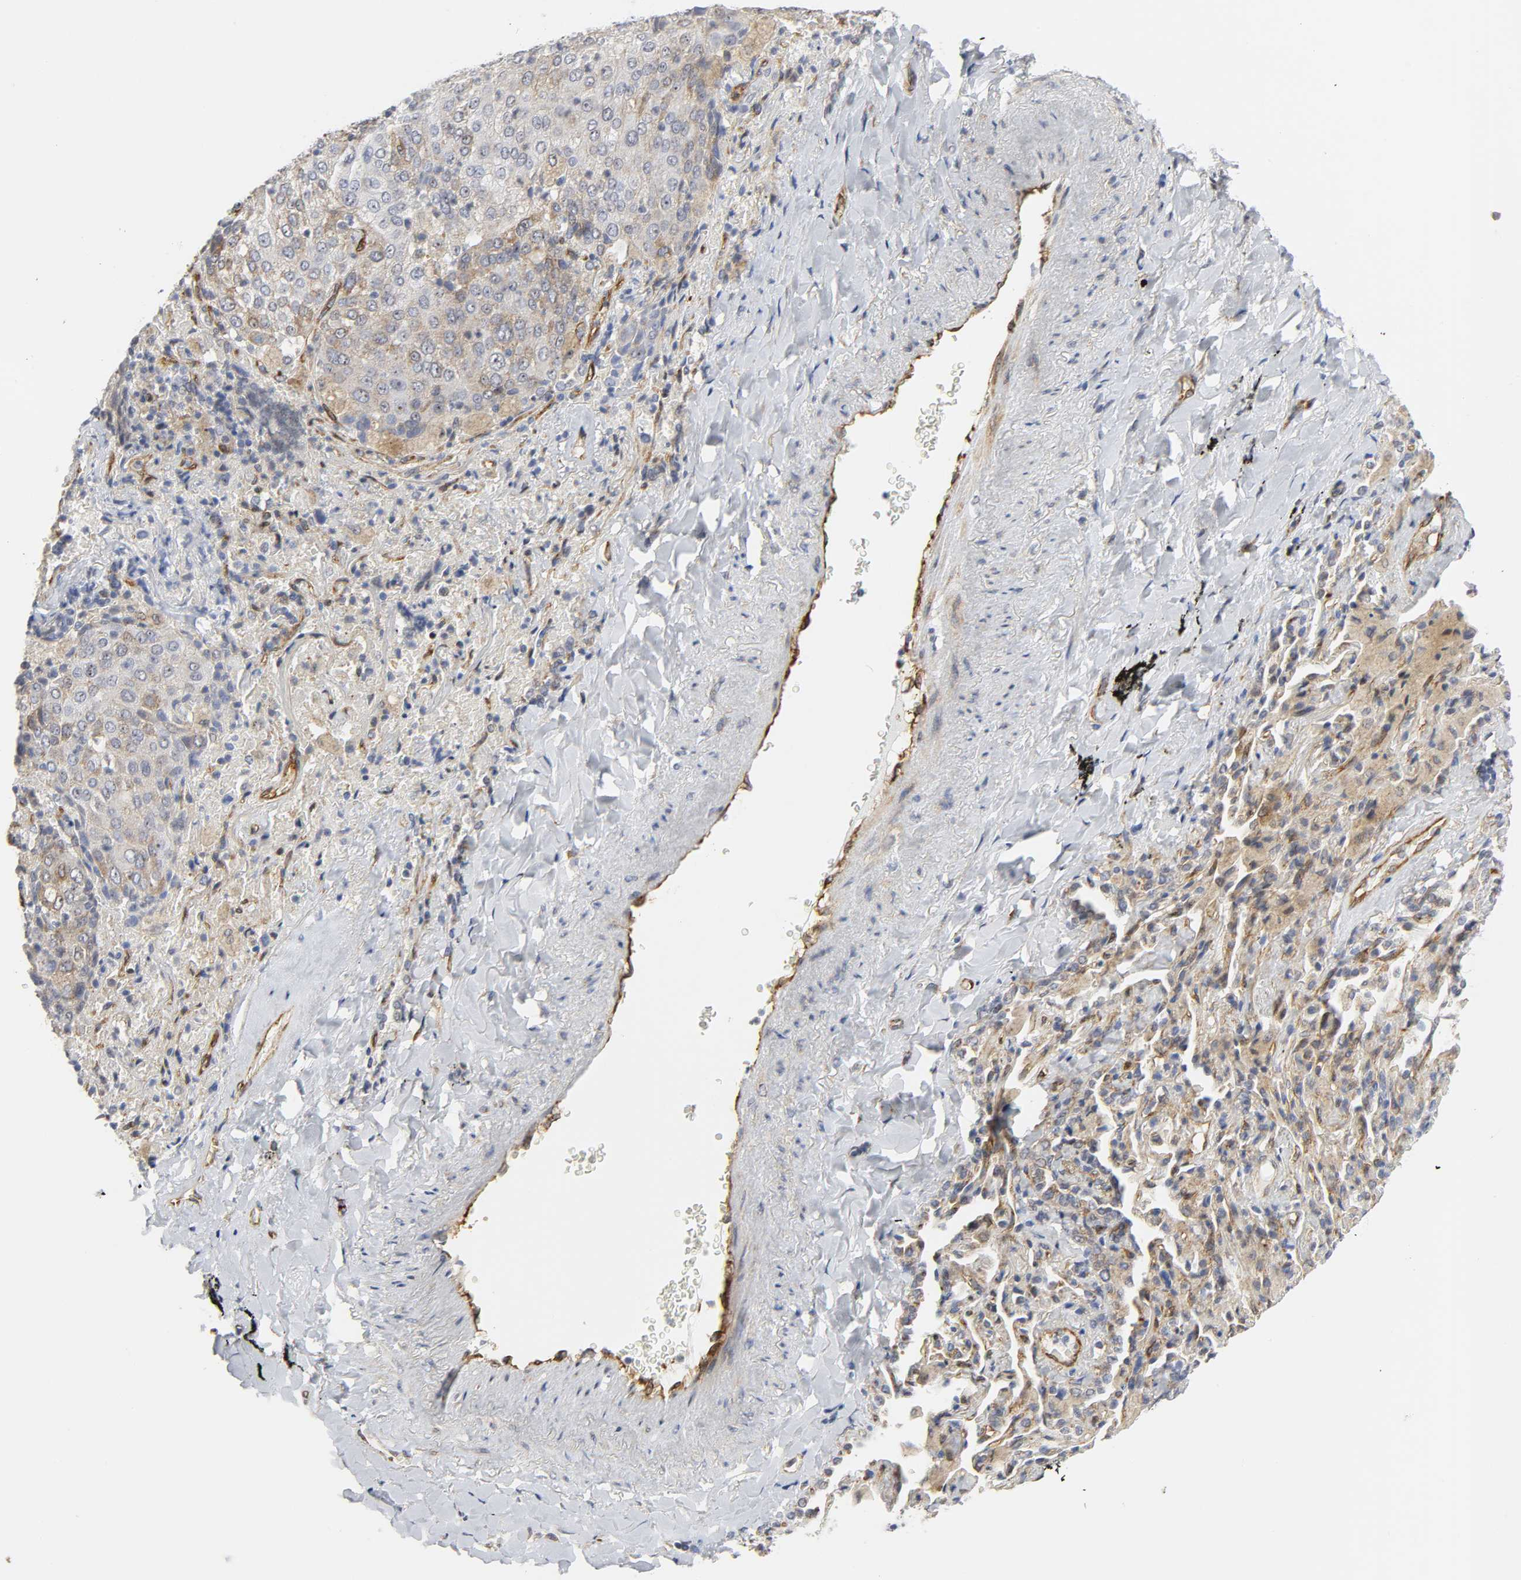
{"staining": {"intensity": "moderate", "quantity": "25%-75%", "location": "cytoplasmic/membranous"}, "tissue": "lung cancer", "cell_type": "Tumor cells", "image_type": "cancer", "snomed": [{"axis": "morphology", "description": "Squamous cell carcinoma, NOS"}, {"axis": "topography", "description": "Lung"}], "caption": "Moderate cytoplasmic/membranous protein positivity is present in about 25%-75% of tumor cells in lung squamous cell carcinoma.", "gene": "DOCK1", "patient": {"sex": "male", "age": 54}}